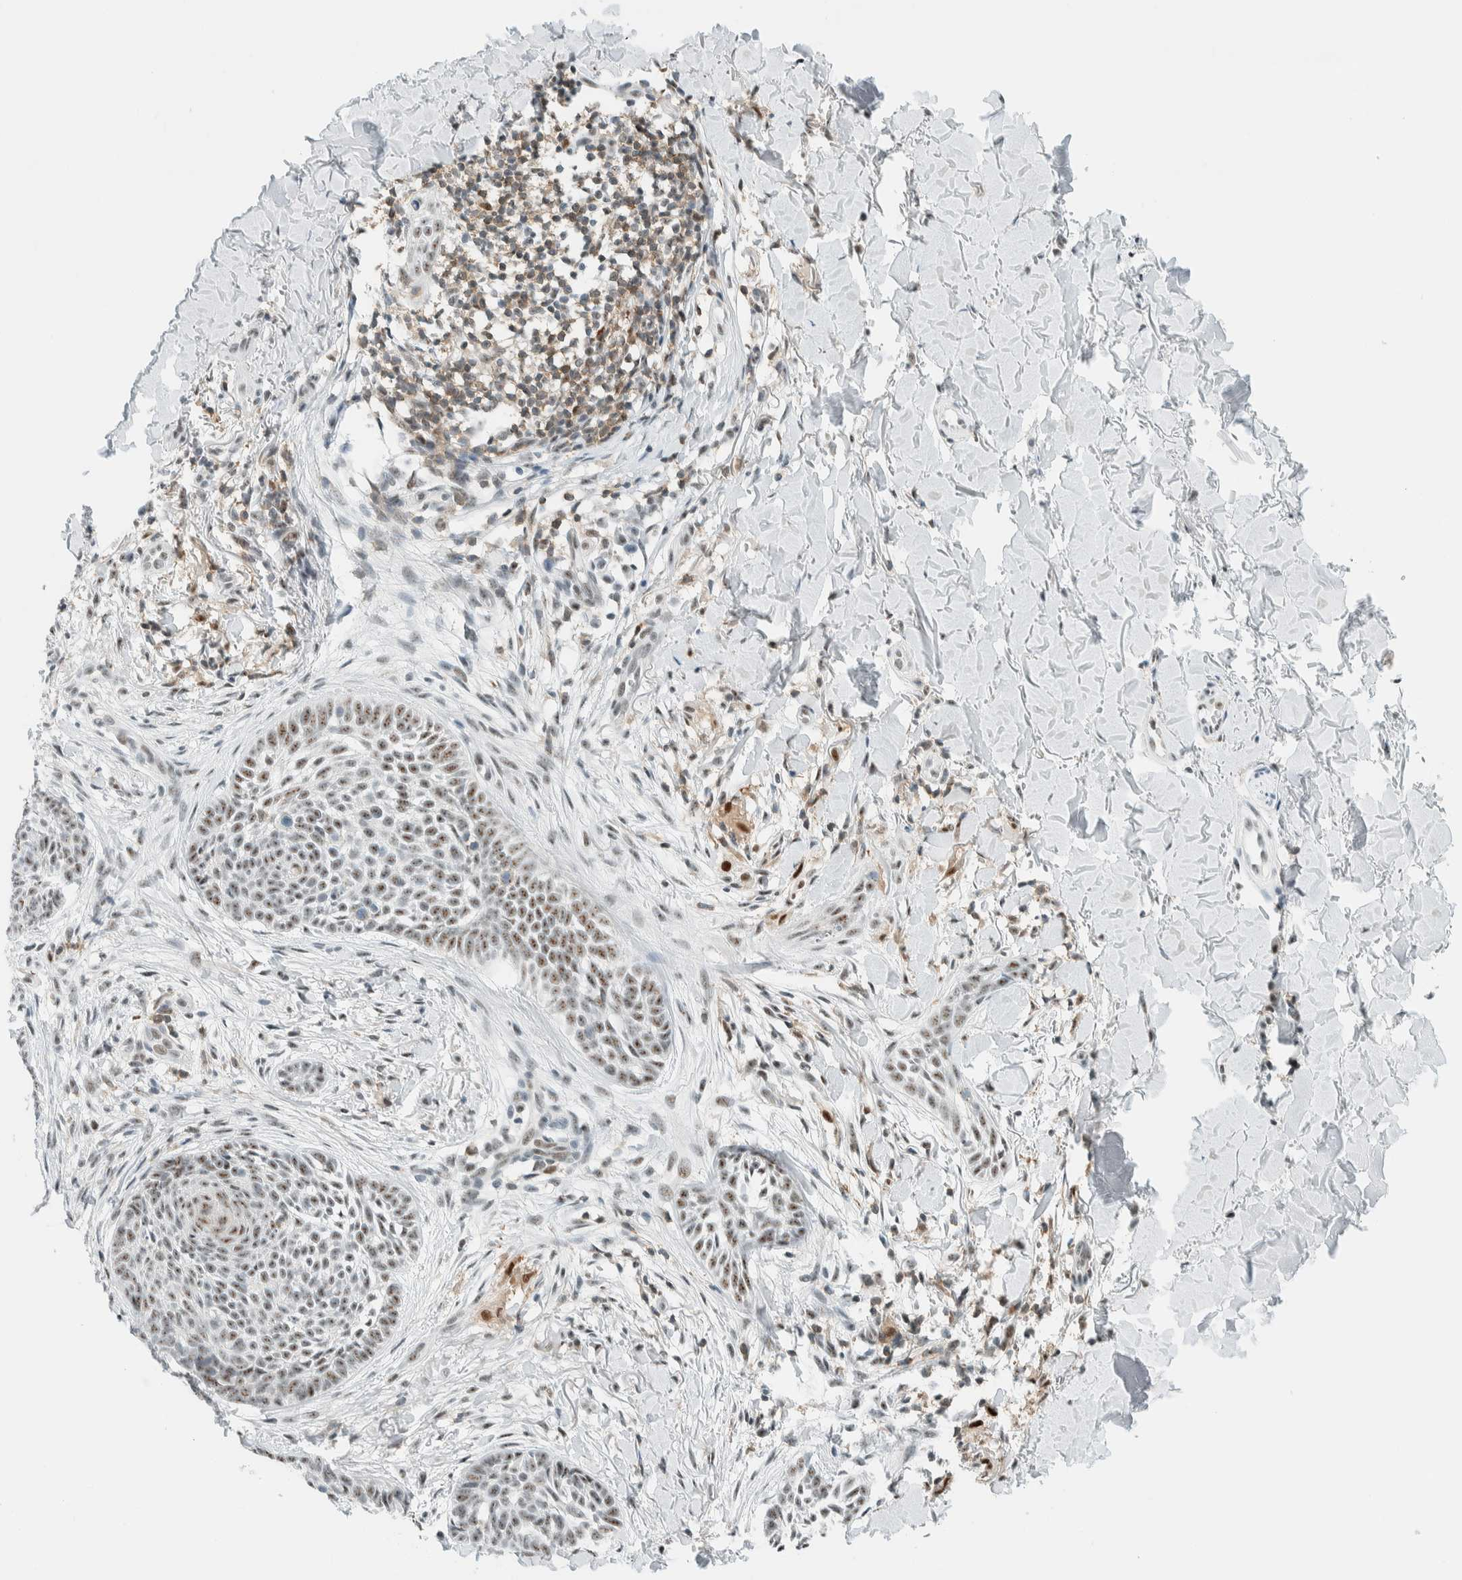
{"staining": {"intensity": "weak", "quantity": ">75%", "location": "nuclear"}, "tissue": "skin cancer", "cell_type": "Tumor cells", "image_type": "cancer", "snomed": [{"axis": "morphology", "description": "Normal tissue, NOS"}, {"axis": "morphology", "description": "Basal cell carcinoma"}, {"axis": "topography", "description": "Skin"}], "caption": "Immunohistochemical staining of human skin basal cell carcinoma shows low levels of weak nuclear staining in approximately >75% of tumor cells. The protein of interest is stained brown, and the nuclei are stained in blue (DAB (3,3'-diaminobenzidine) IHC with brightfield microscopy, high magnification).", "gene": "CYSRT1", "patient": {"sex": "male", "age": 67}}